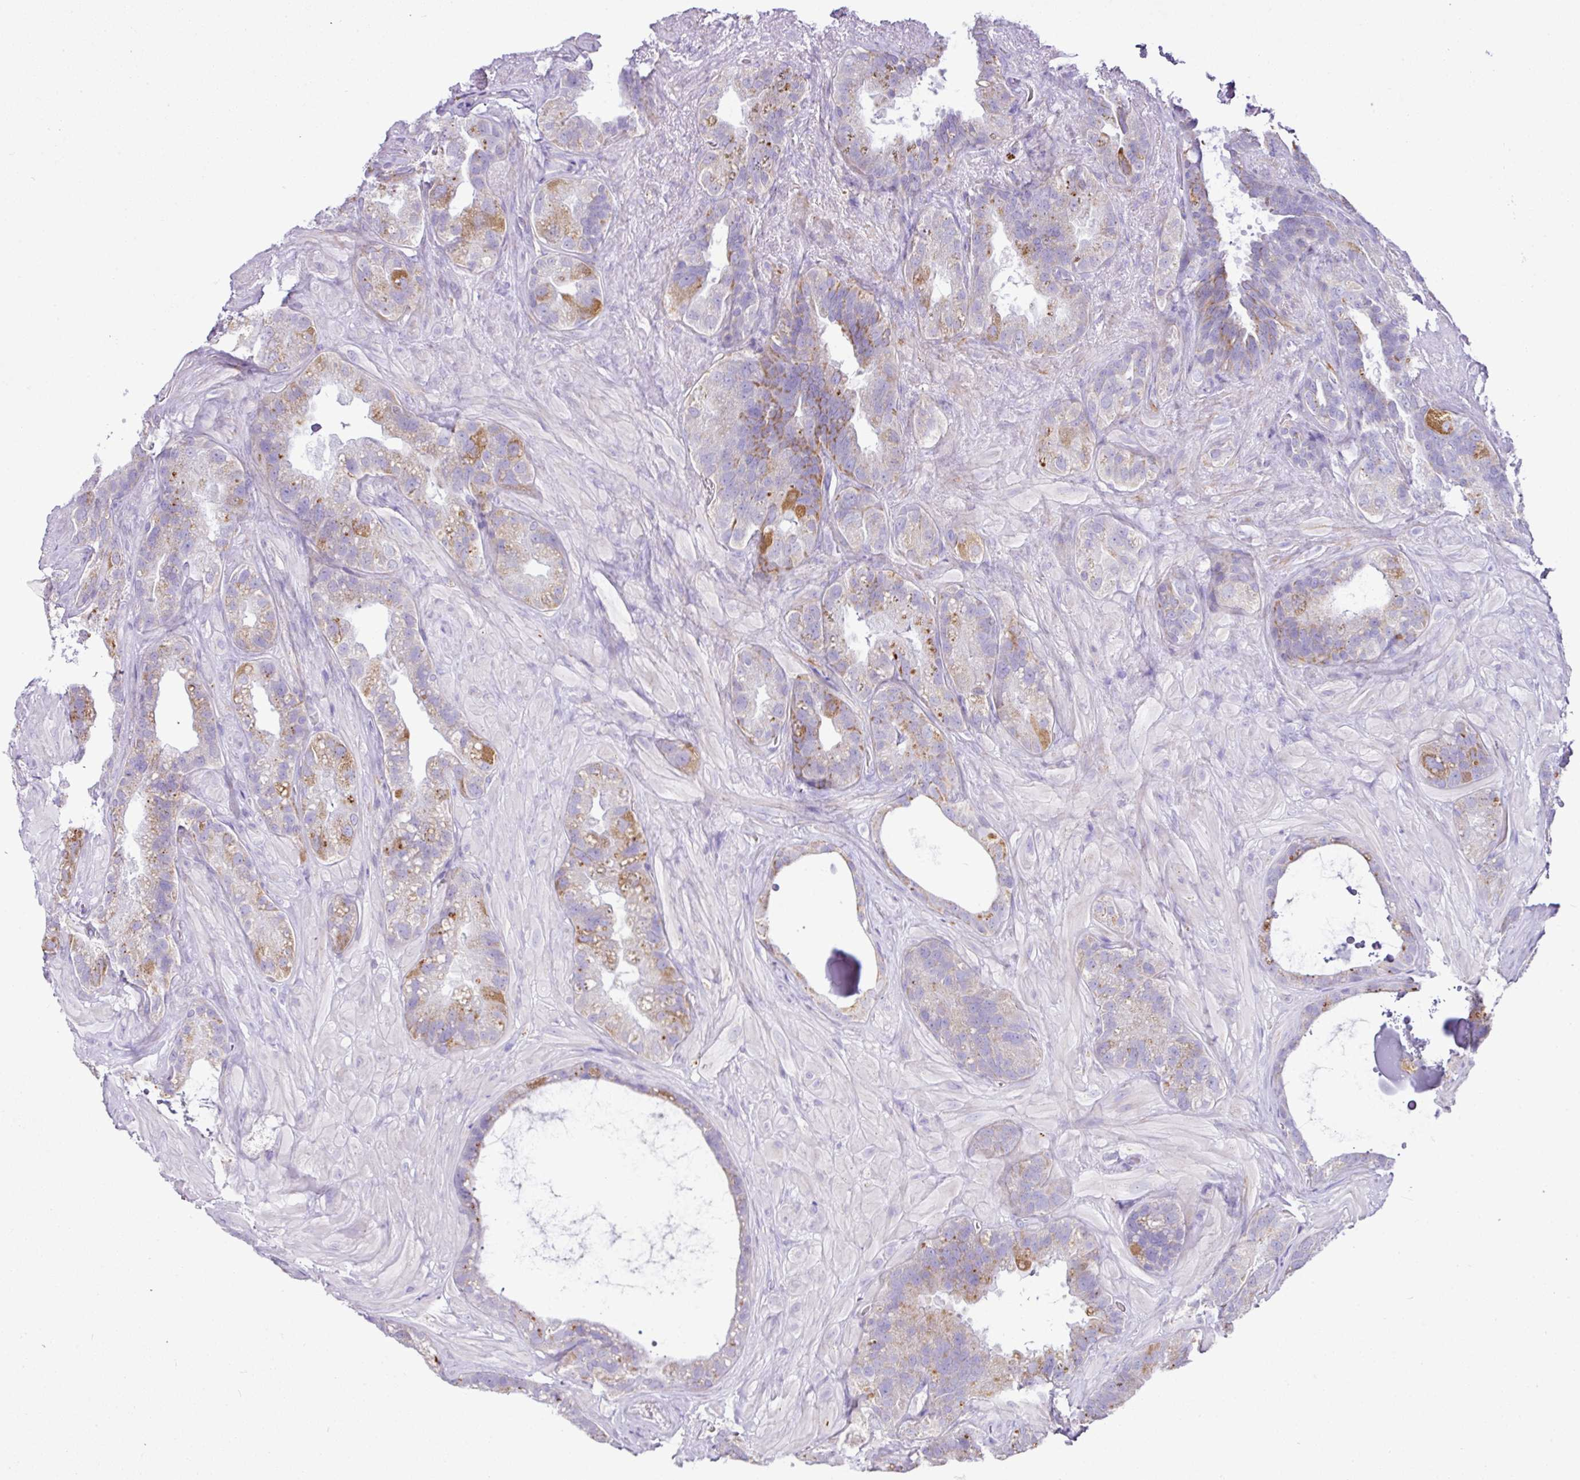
{"staining": {"intensity": "moderate", "quantity": "<25%", "location": "cytoplasmic/membranous"}, "tissue": "seminal vesicle", "cell_type": "Glandular cells", "image_type": "normal", "snomed": [{"axis": "morphology", "description": "Normal tissue, NOS"}, {"axis": "topography", "description": "Seminal veicle"}, {"axis": "topography", "description": "Peripheral nerve tissue"}], "caption": "Seminal vesicle stained with DAB (3,3'-diaminobenzidine) immunohistochemistry (IHC) shows low levels of moderate cytoplasmic/membranous staining in about <25% of glandular cells. (brown staining indicates protein expression, while blue staining denotes nuclei).", "gene": "PGAP4", "patient": {"sex": "male", "age": 76}}